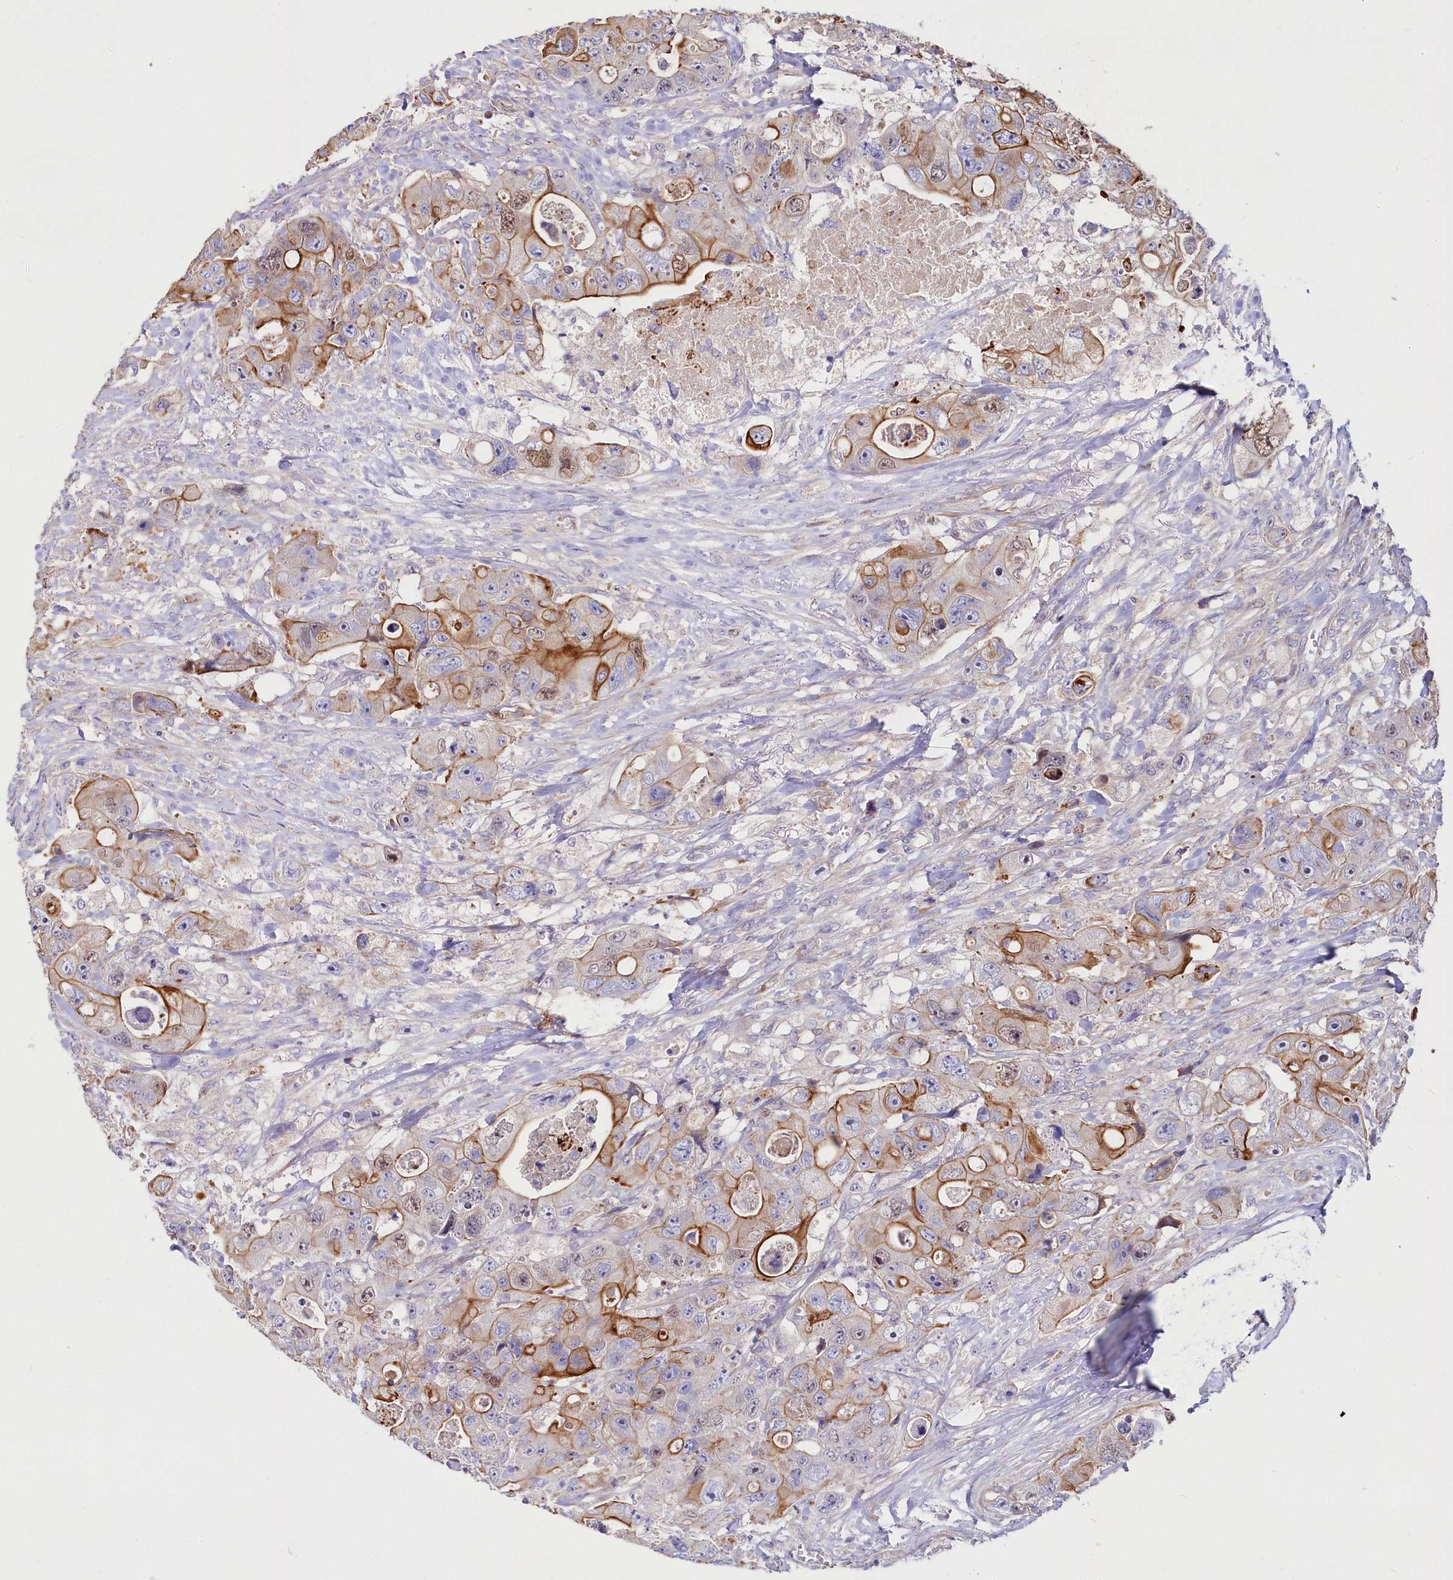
{"staining": {"intensity": "strong", "quantity": "25%-75%", "location": "cytoplasmic/membranous"}, "tissue": "colorectal cancer", "cell_type": "Tumor cells", "image_type": "cancer", "snomed": [{"axis": "morphology", "description": "Adenocarcinoma, NOS"}, {"axis": "topography", "description": "Colon"}], "caption": "Protein analysis of colorectal adenocarcinoma tissue displays strong cytoplasmic/membranous positivity in approximately 25%-75% of tumor cells.", "gene": "WNT8A", "patient": {"sex": "female", "age": 46}}